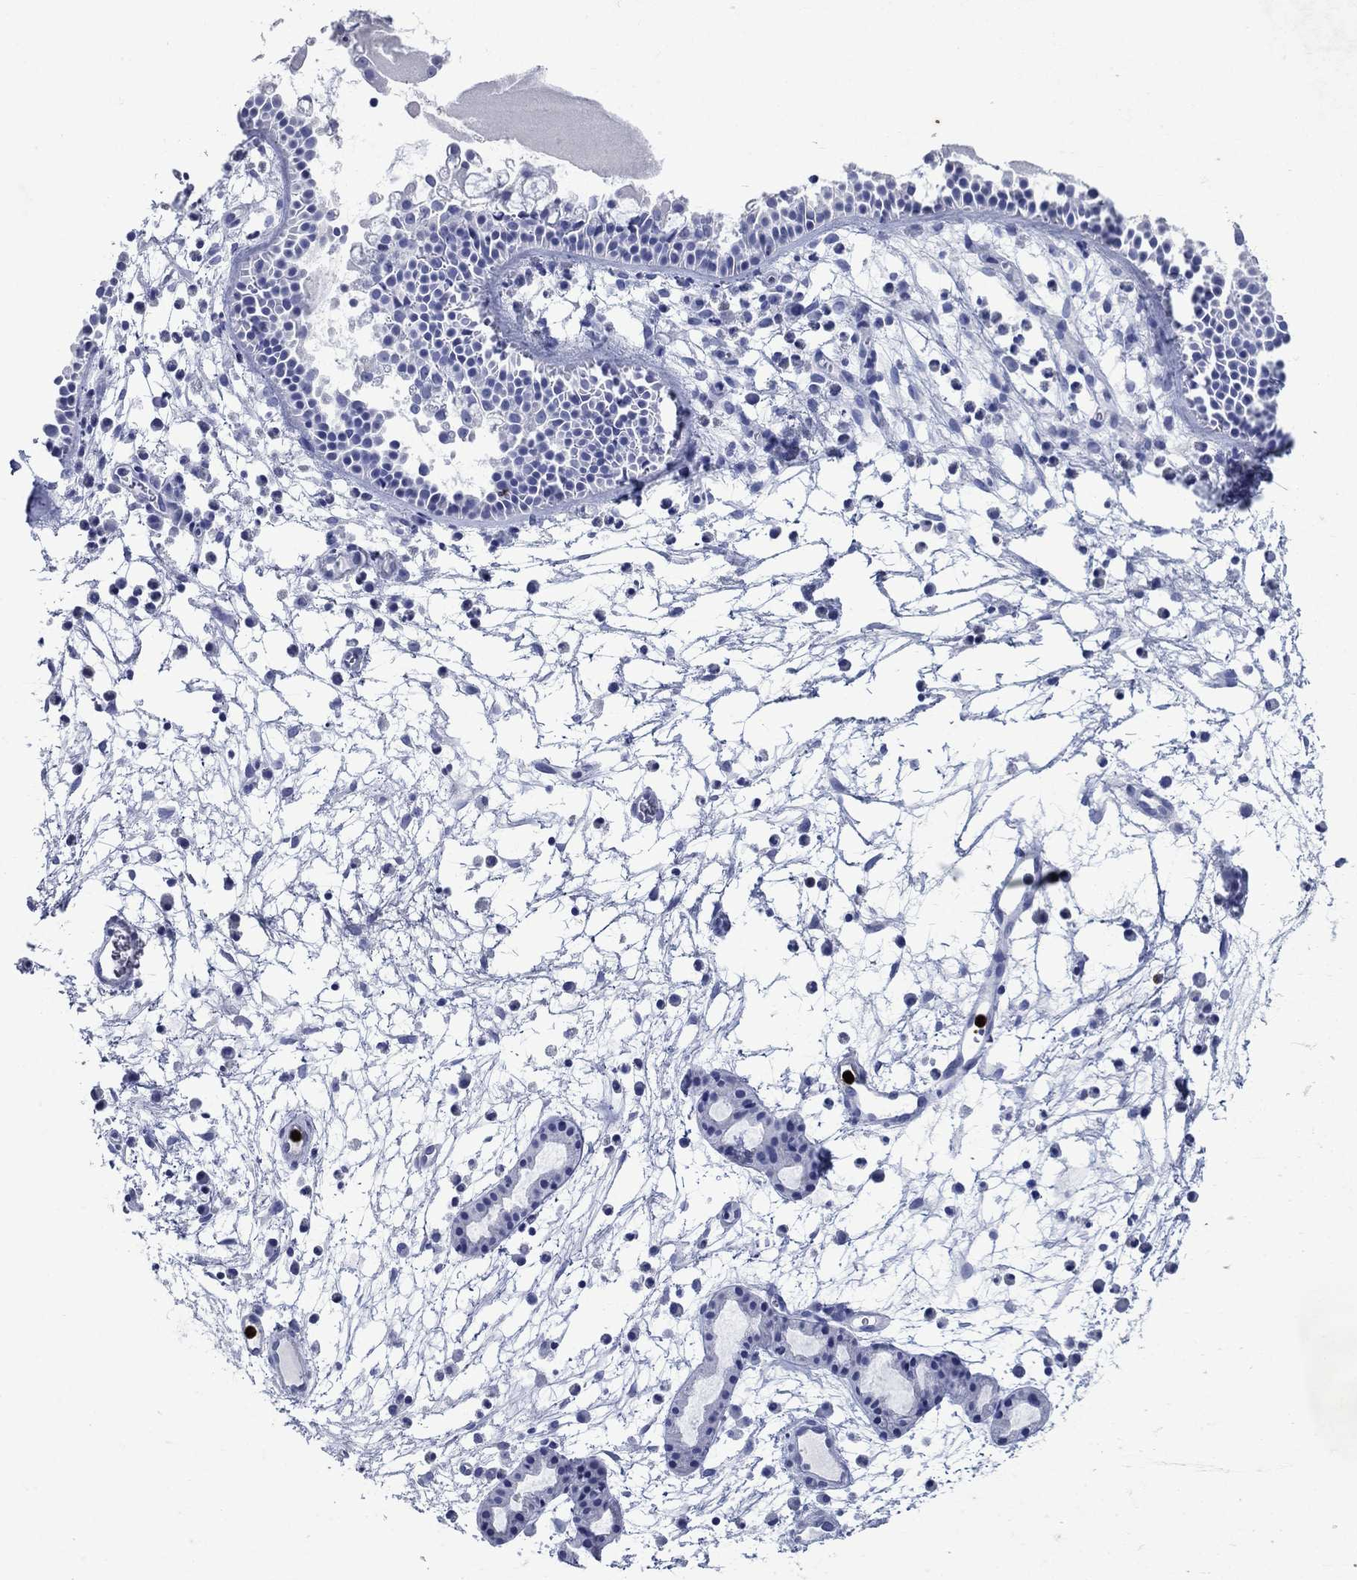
{"staining": {"intensity": "negative", "quantity": "none", "location": "none"}, "tissue": "nasopharynx", "cell_type": "Respiratory epithelial cells", "image_type": "normal", "snomed": [{"axis": "morphology", "description": "Normal tissue, NOS"}, {"axis": "topography", "description": "Nasopharynx"}], "caption": "Respiratory epithelial cells show no significant protein positivity in benign nasopharynx. The staining is performed using DAB brown chromogen with nuclei counter-stained in using hematoxylin.", "gene": "AZU1", "patient": {"sex": "female", "age": 73}}